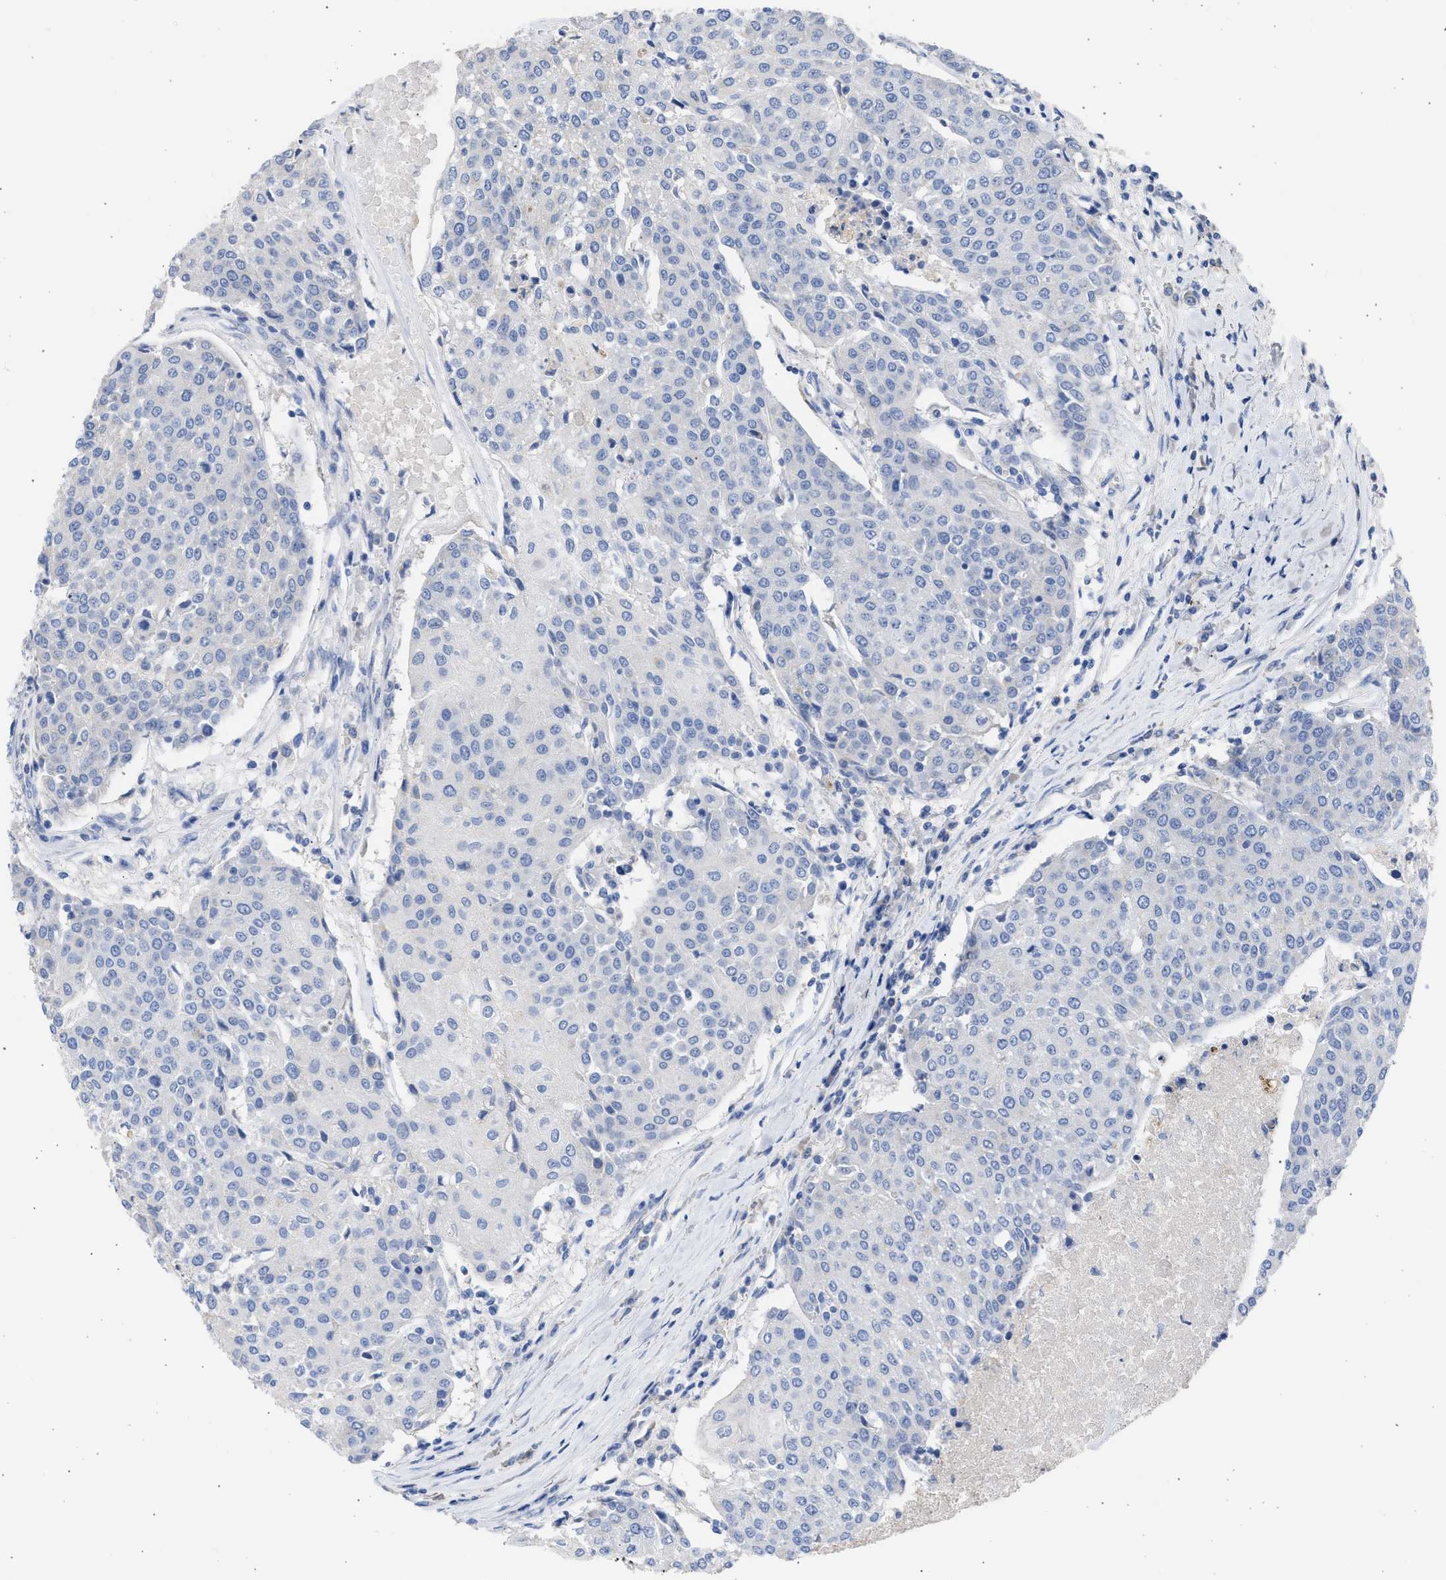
{"staining": {"intensity": "negative", "quantity": "none", "location": "none"}, "tissue": "urothelial cancer", "cell_type": "Tumor cells", "image_type": "cancer", "snomed": [{"axis": "morphology", "description": "Urothelial carcinoma, High grade"}, {"axis": "topography", "description": "Urinary bladder"}], "caption": "Immunohistochemistry (IHC) of human urothelial cancer exhibits no expression in tumor cells.", "gene": "RSPH1", "patient": {"sex": "female", "age": 85}}